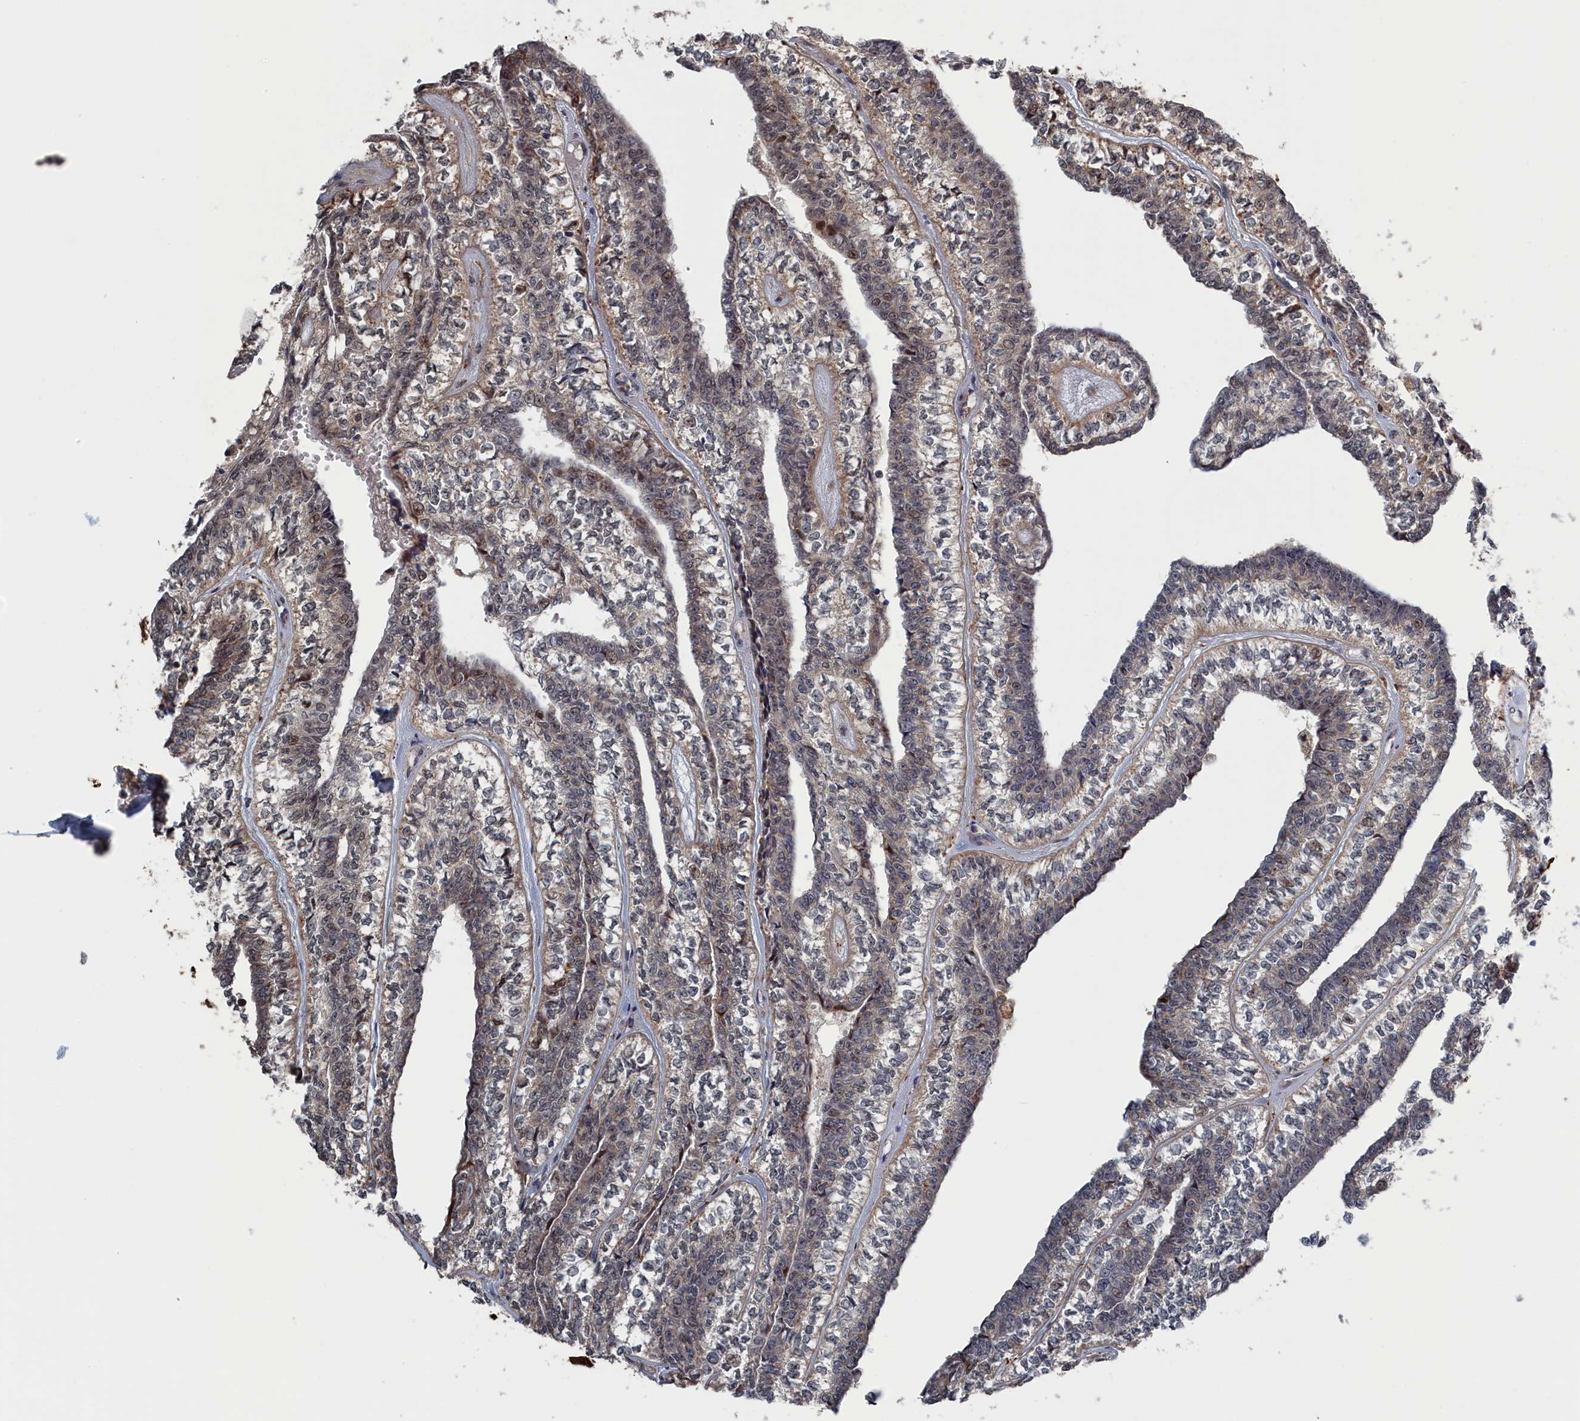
{"staining": {"intensity": "weak", "quantity": "<25%", "location": "nuclear"}, "tissue": "head and neck cancer", "cell_type": "Tumor cells", "image_type": "cancer", "snomed": [{"axis": "morphology", "description": "Adenocarcinoma, NOS"}, {"axis": "topography", "description": "Head-Neck"}], "caption": "Tumor cells show no significant positivity in head and neck cancer. (DAB (3,3'-diaminobenzidine) immunohistochemistry (IHC) visualized using brightfield microscopy, high magnification).", "gene": "ELOVL6", "patient": {"sex": "female", "age": 73}}